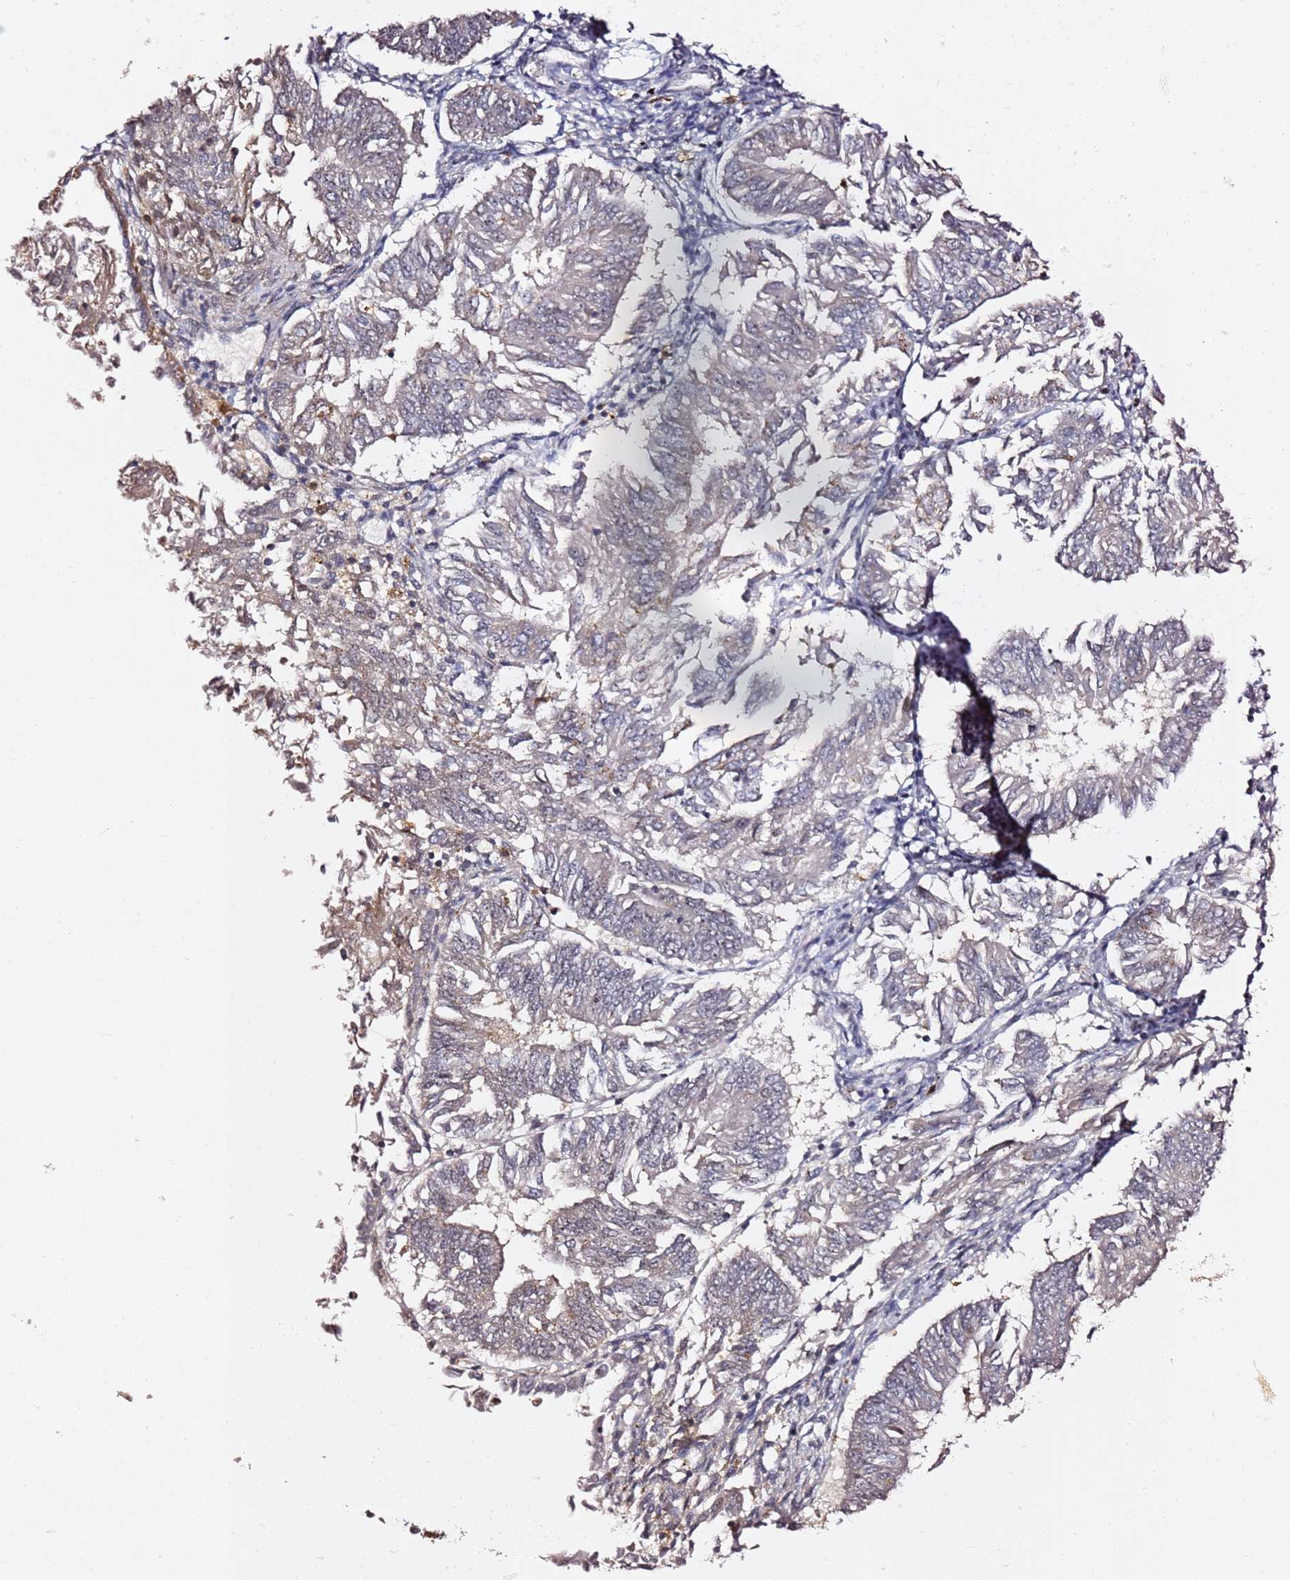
{"staining": {"intensity": "weak", "quantity": "<25%", "location": "cytoplasmic/membranous,nuclear"}, "tissue": "endometrial cancer", "cell_type": "Tumor cells", "image_type": "cancer", "snomed": [{"axis": "morphology", "description": "Adenocarcinoma, NOS"}, {"axis": "topography", "description": "Endometrium"}], "caption": "Photomicrograph shows no protein positivity in tumor cells of adenocarcinoma (endometrial) tissue. Nuclei are stained in blue.", "gene": "FCF1", "patient": {"sex": "female", "age": 58}}